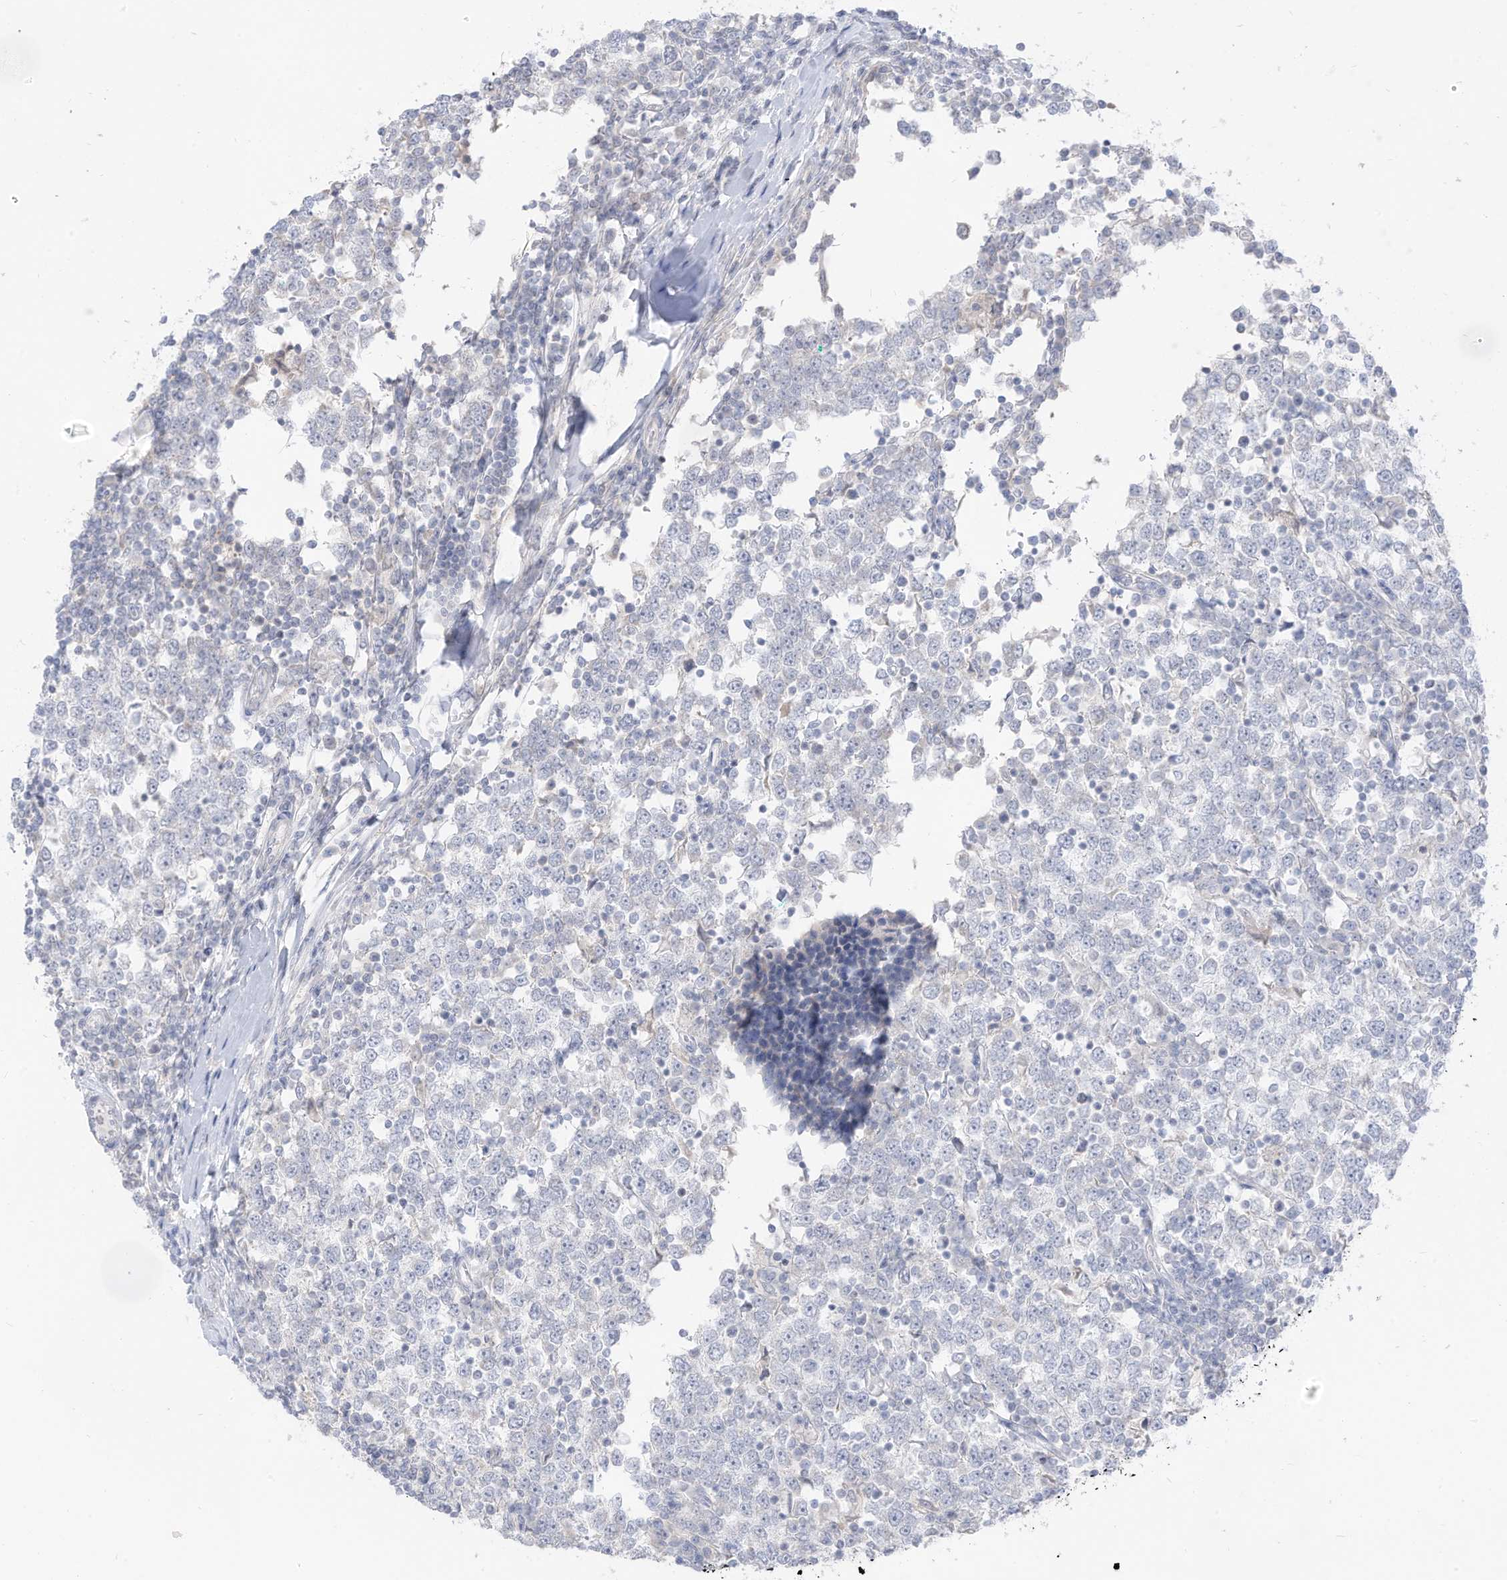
{"staining": {"intensity": "negative", "quantity": "none", "location": "none"}, "tissue": "testis cancer", "cell_type": "Tumor cells", "image_type": "cancer", "snomed": [{"axis": "morphology", "description": "Seminoma, NOS"}, {"axis": "topography", "description": "Testis"}], "caption": "High magnification brightfield microscopy of testis cancer (seminoma) stained with DAB (3,3'-diaminobenzidine) (brown) and counterstained with hematoxylin (blue): tumor cells show no significant expression.", "gene": "OGT", "patient": {"sex": "male", "age": 65}}